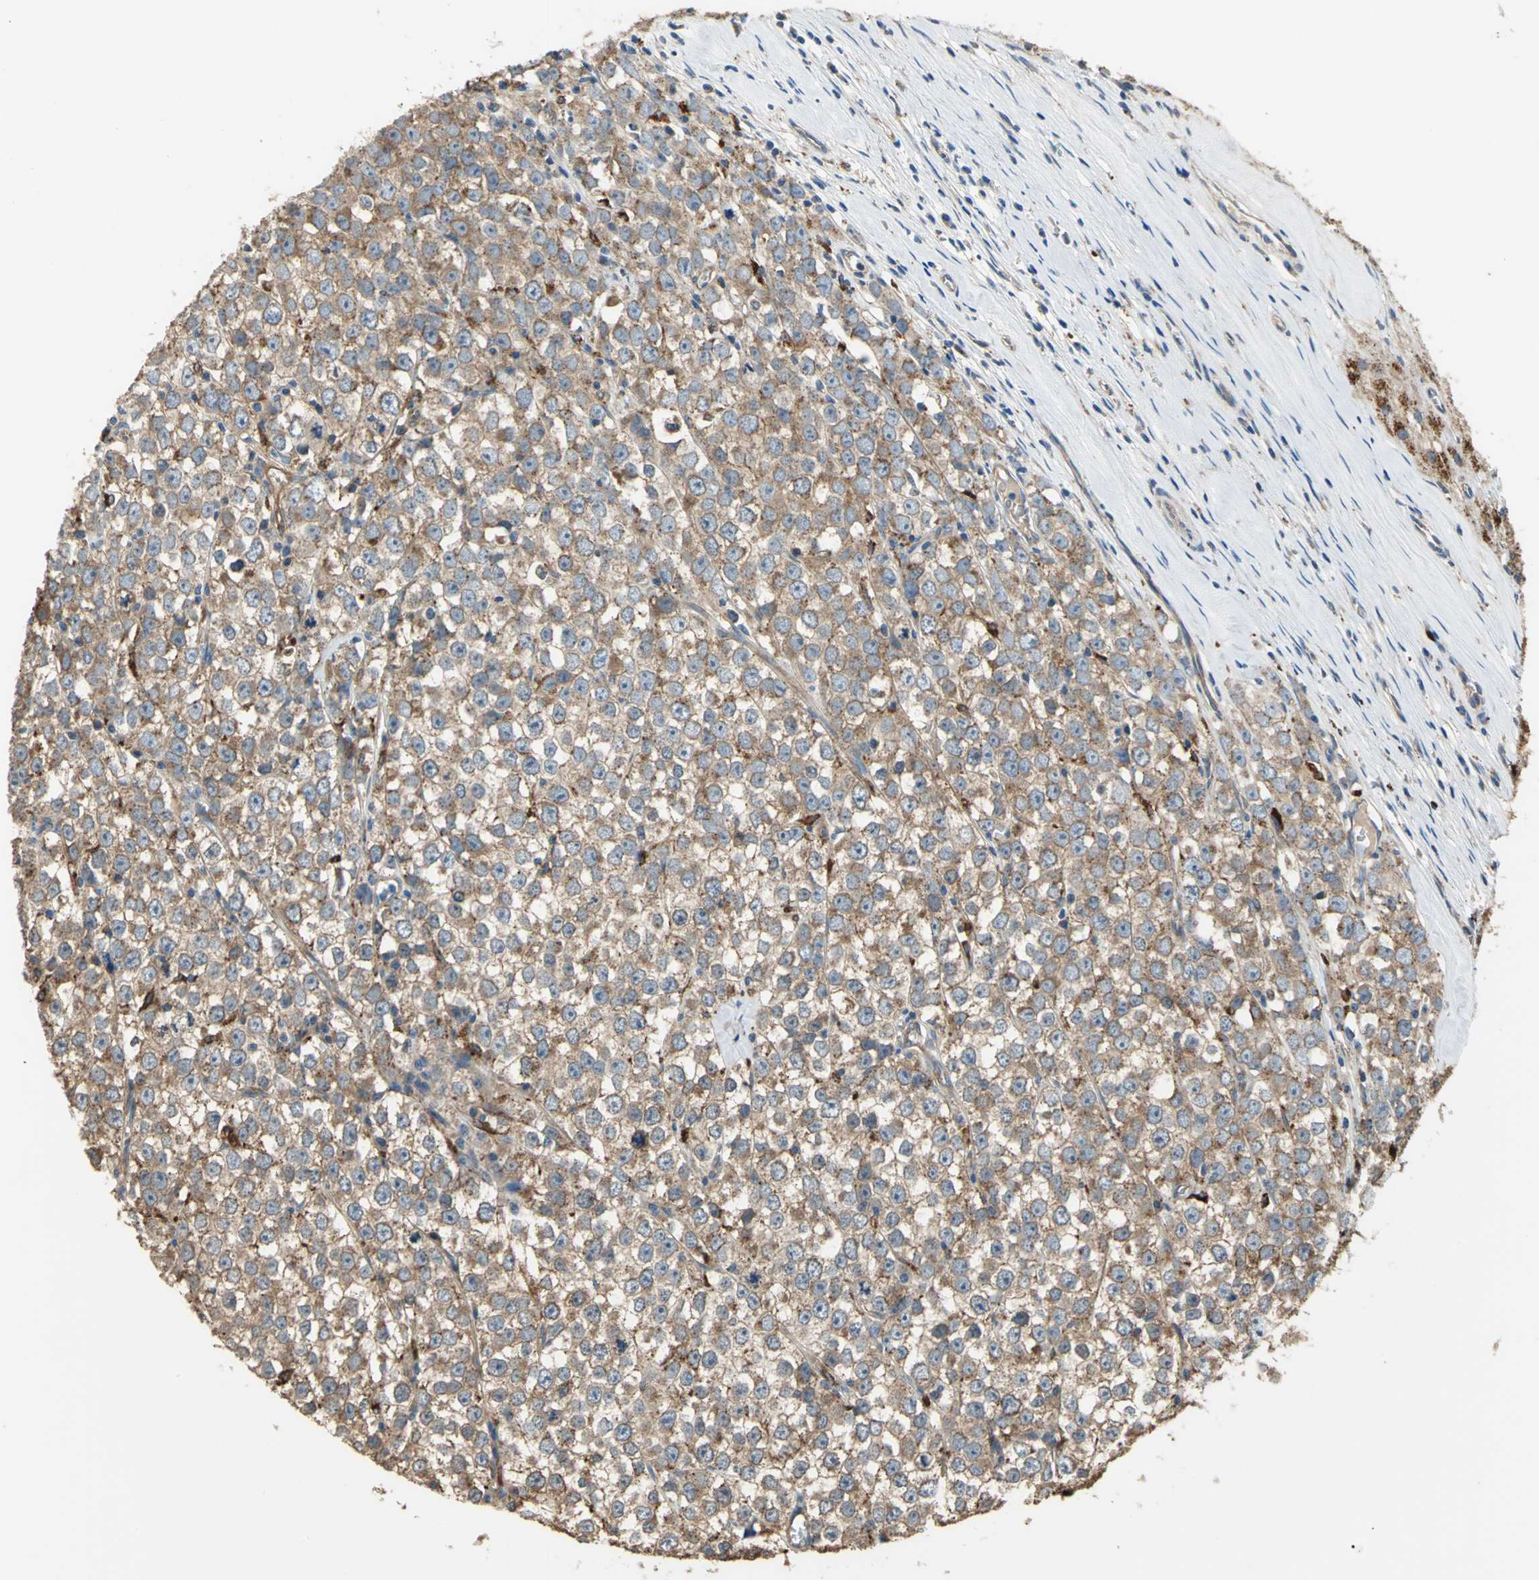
{"staining": {"intensity": "moderate", "quantity": ">75%", "location": "cytoplasmic/membranous"}, "tissue": "testis cancer", "cell_type": "Tumor cells", "image_type": "cancer", "snomed": [{"axis": "morphology", "description": "Seminoma, NOS"}, {"axis": "morphology", "description": "Carcinoma, Embryonal, NOS"}, {"axis": "topography", "description": "Testis"}], "caption": "Moderate cytoplasmic/membranous staining for a protein is present in approximately >75% of tumor cells of testis cancer (seminoma) using immunohistochemistry (IHC).", "gene": "DIAPH2", "patient": {"sex": "male", "age": 52}}